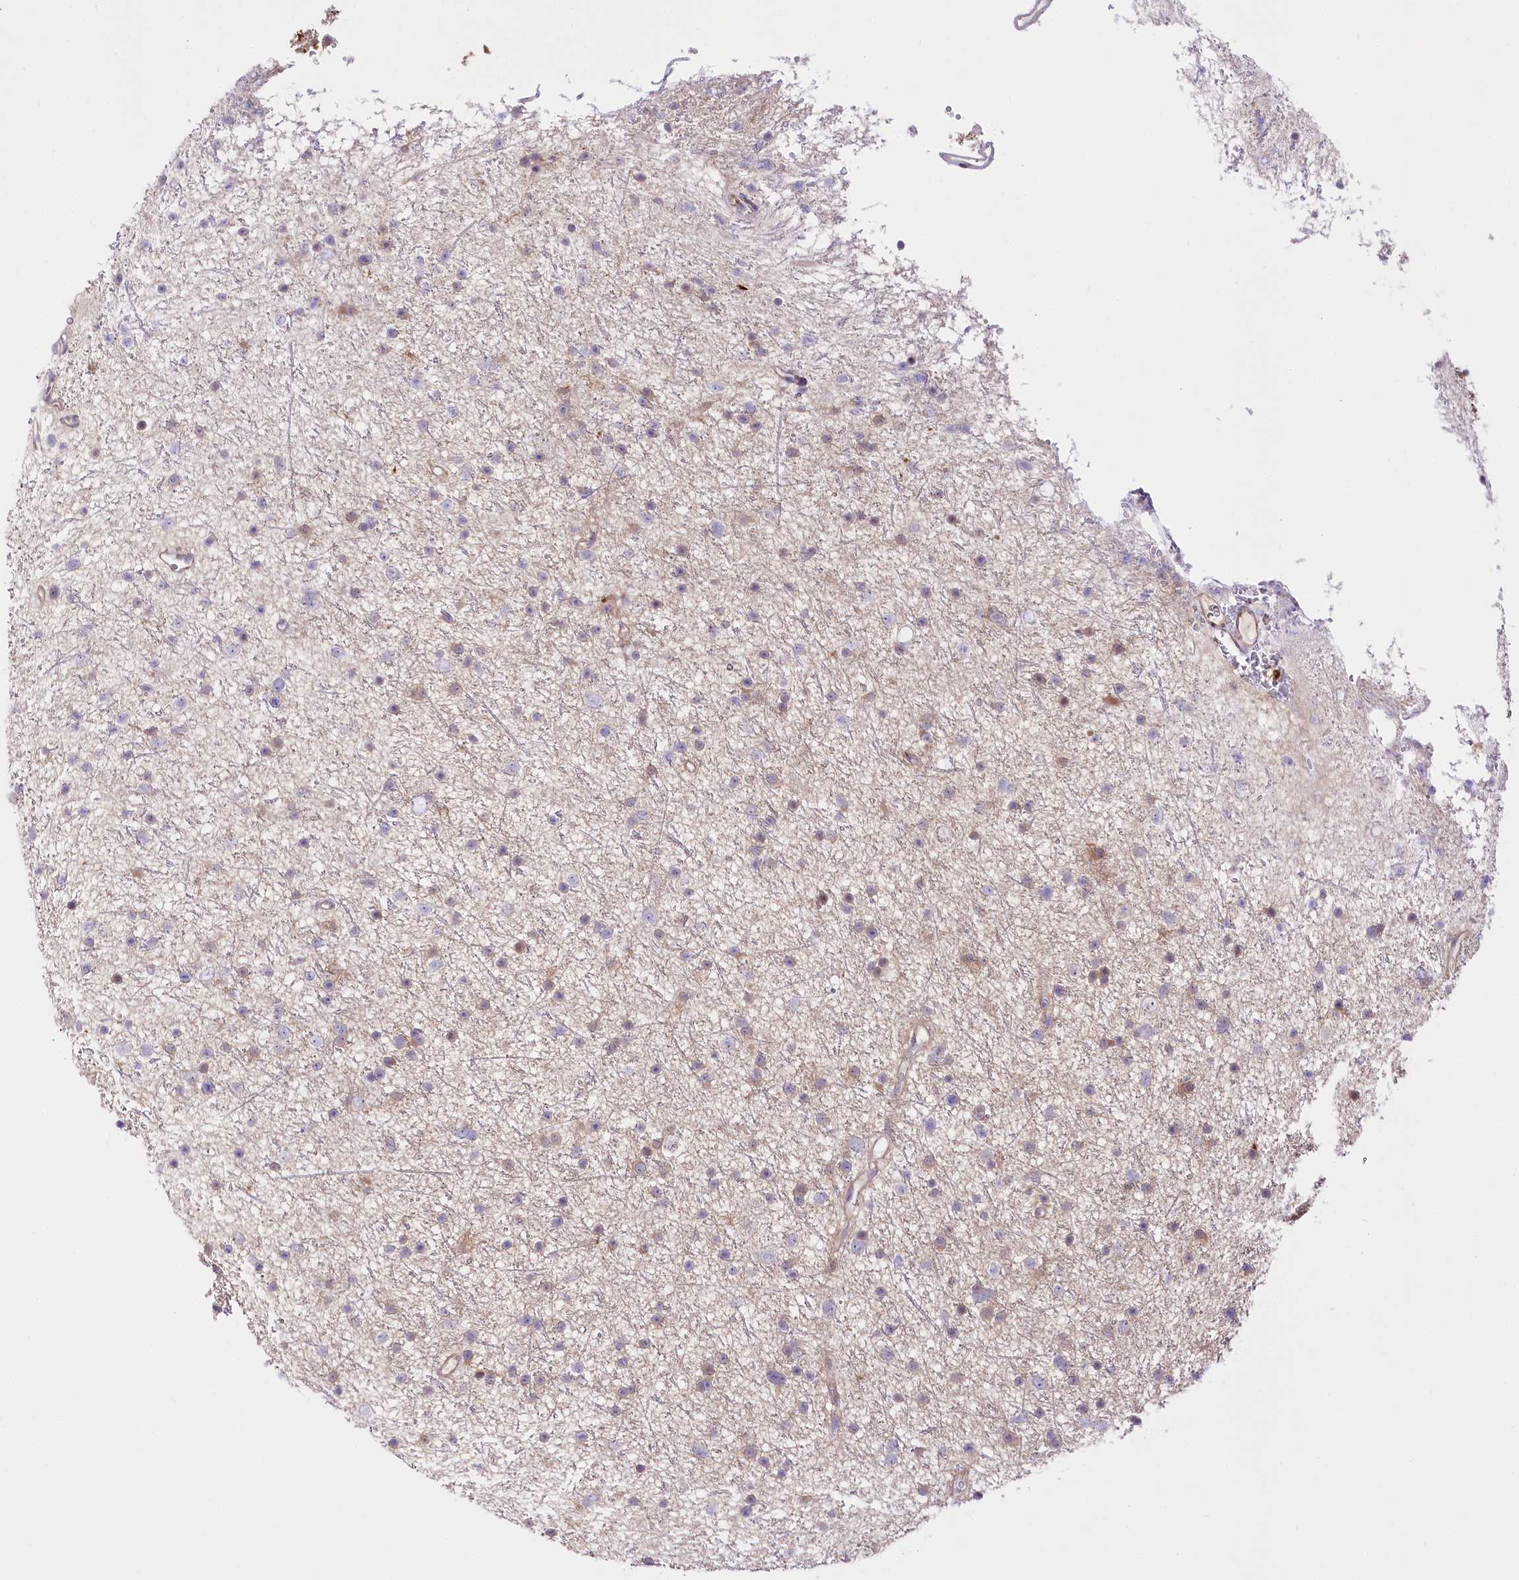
{"staining": {"intensity": "negative", "quantity": "none", "location": "none"}, "tissue": "glioma", "cell_type": "Tumor cells", "image_type": "cancer", "snomed": [{"axis": "morphology", "description": "Glioma, malignant, Low grade"}, {"axis": "topography", "description": "Cerebral cortex"}], "caption": "DAB (3,3'-diaminobenzidine) immunohistochemical staining of malignant glioma (low-grade) exhibits no significant staining in tumor cells.", "gene": "UGP2", "patient": {"sex": "female", "age": 39}}